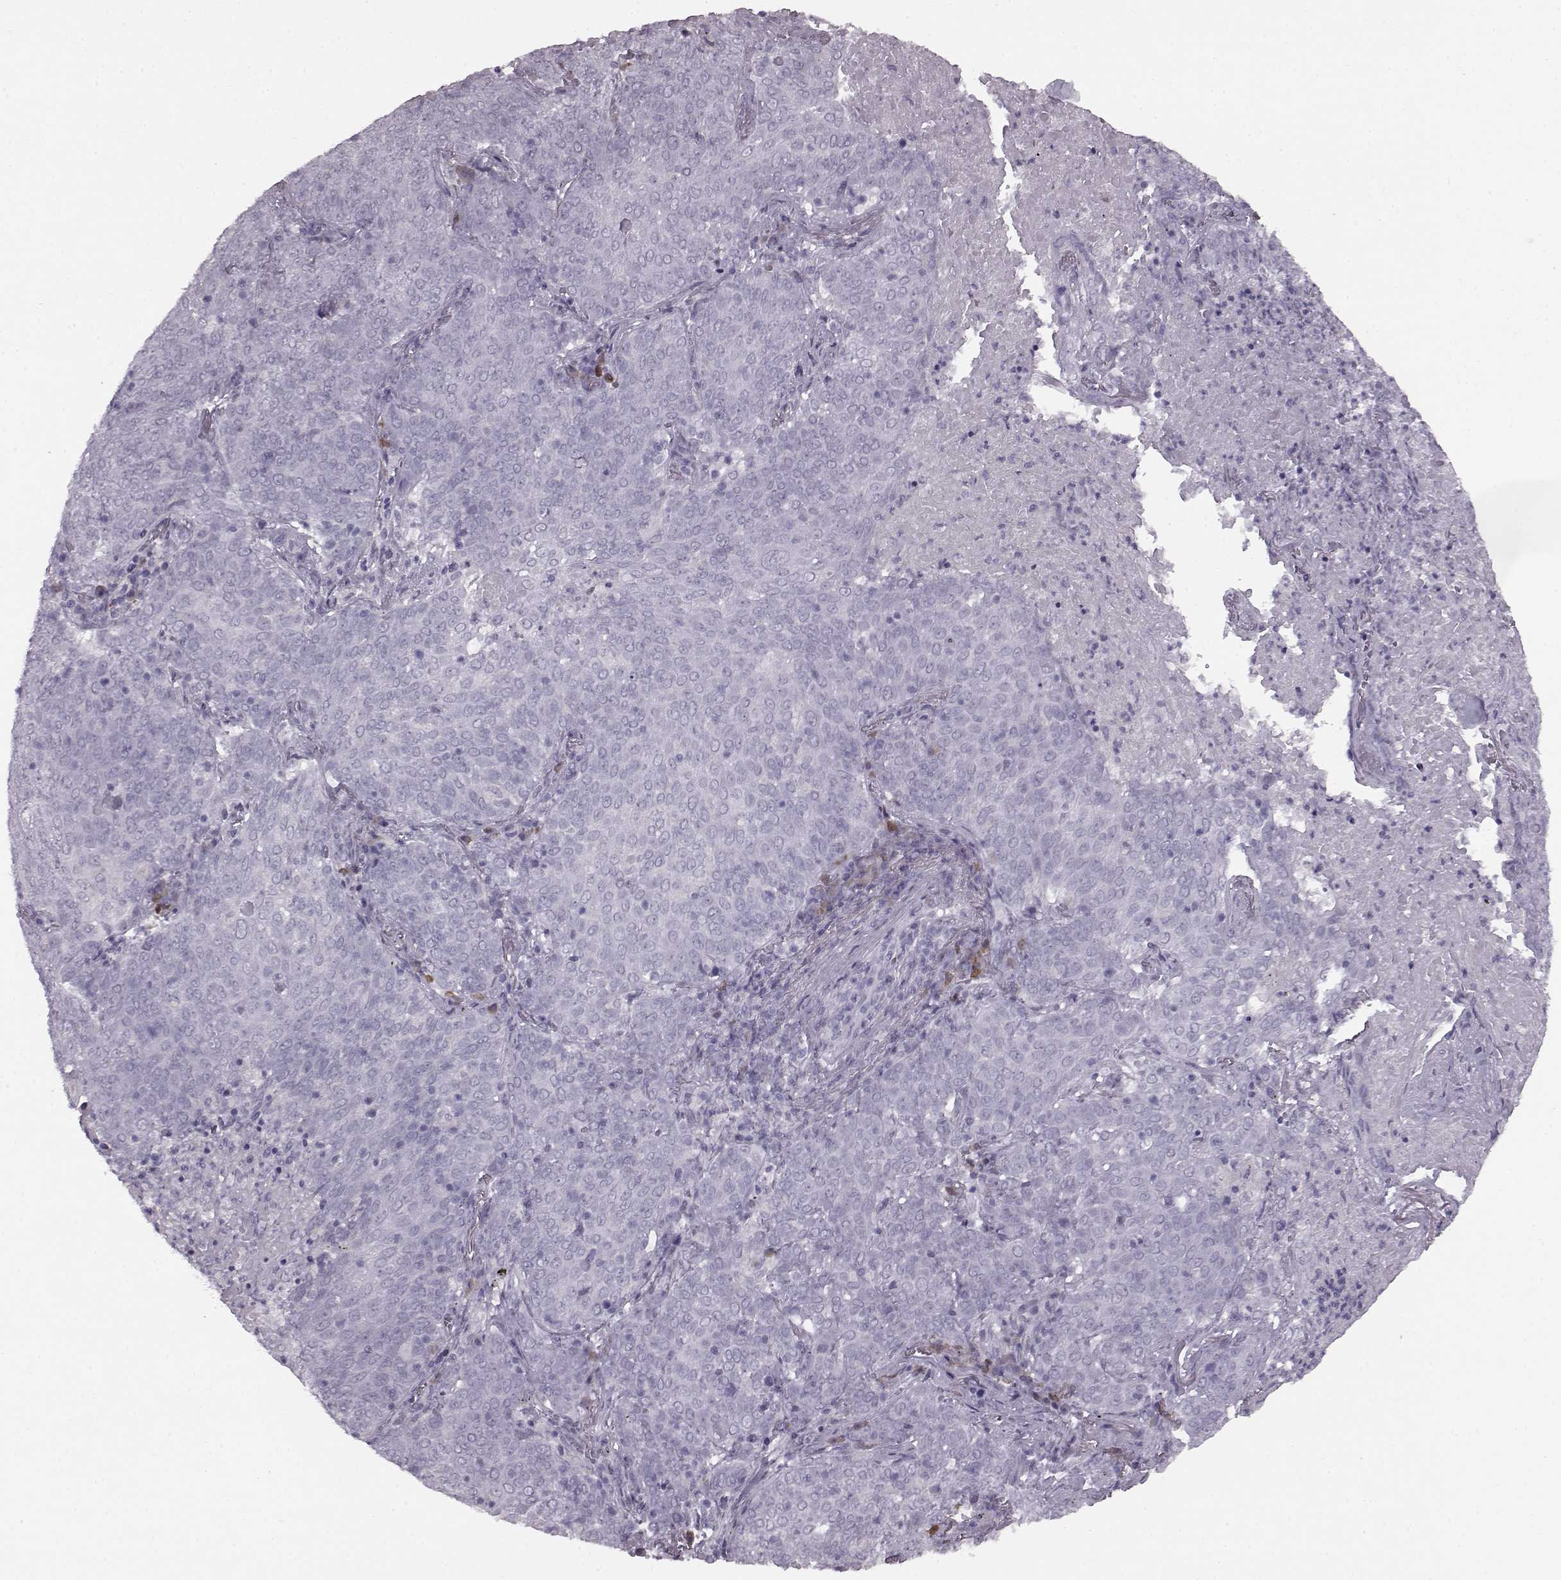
{"staining": {"intensity": "negative", "quantity": "none", "location": "none"}, "tissue": "lung cancer", "cell_type": "Tumor cells", "image_type": "cancer", "snomed": [{"axis": "morphology", "description": "Squamous cell carcinoma, NOS"}, {"axis": "topography", "description": "Lung"}], "caption": "An immunohistochemistry histopathology image of lung cancer is shown. There is no staining in tumor cells of lung cancer.", "gene": "JSRP1", "patient": {"sex": "male", "age": 82}}